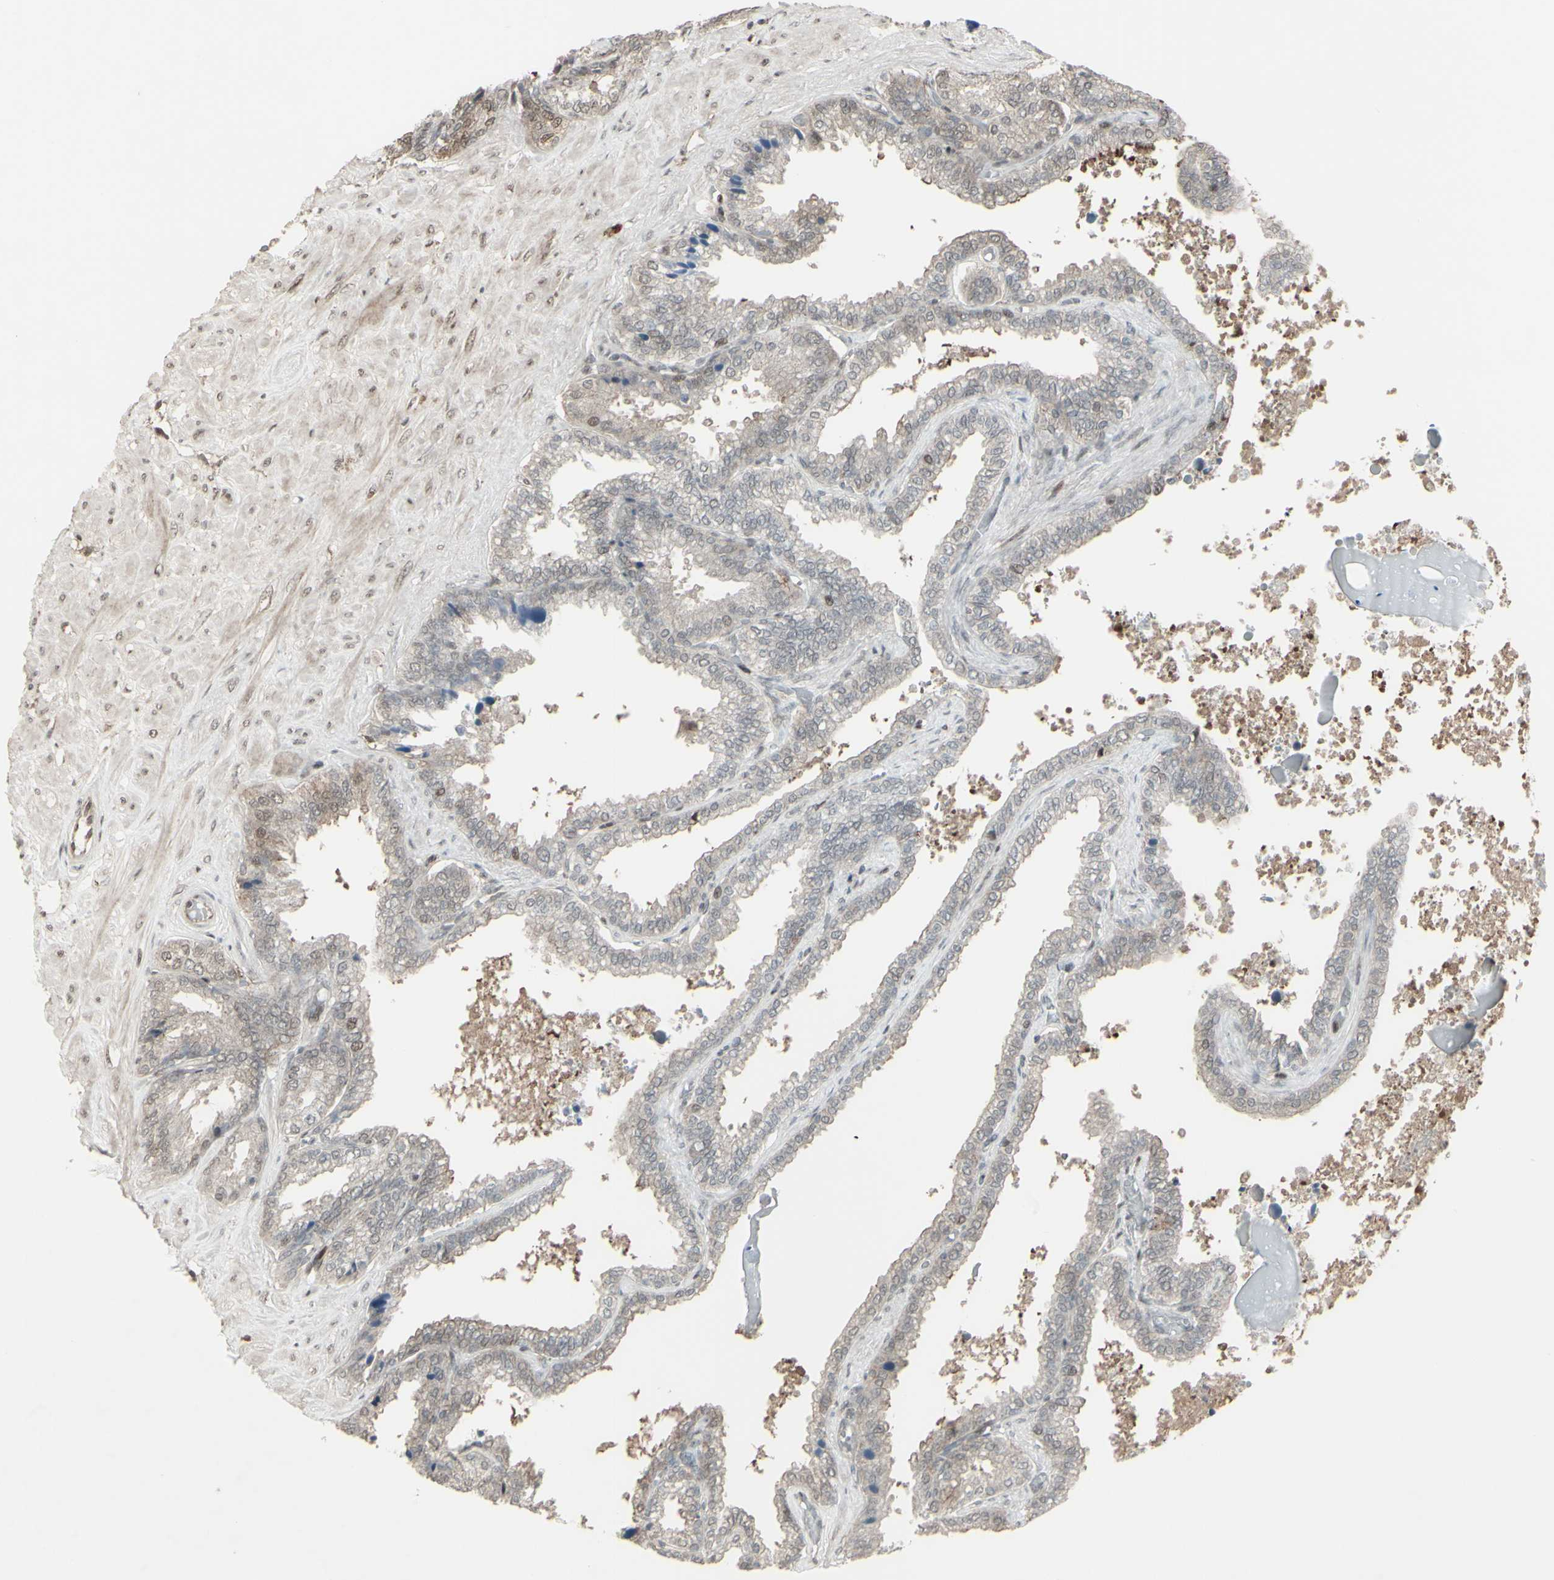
{"staining": {"intensity": "weak", "quantity": ">75%", "location": "cytoplasmic/membranous"}, "tissue": "seminal vesicle", "cell_type": "Glandular cells", "image_type": "normal", "snomed": [{"axis": "morphology", "description": "Normal tissue, NOS"}, {"axis": "topography", "description": "Seminal veicle"}], "caption": "The image shows a brown stain indicating the presence of a protein in the cytoplasmic/membranous of glandular cells in seminal vesicle.", "gene": "CD33", "patient": {"sex": "male", "age": 46}}